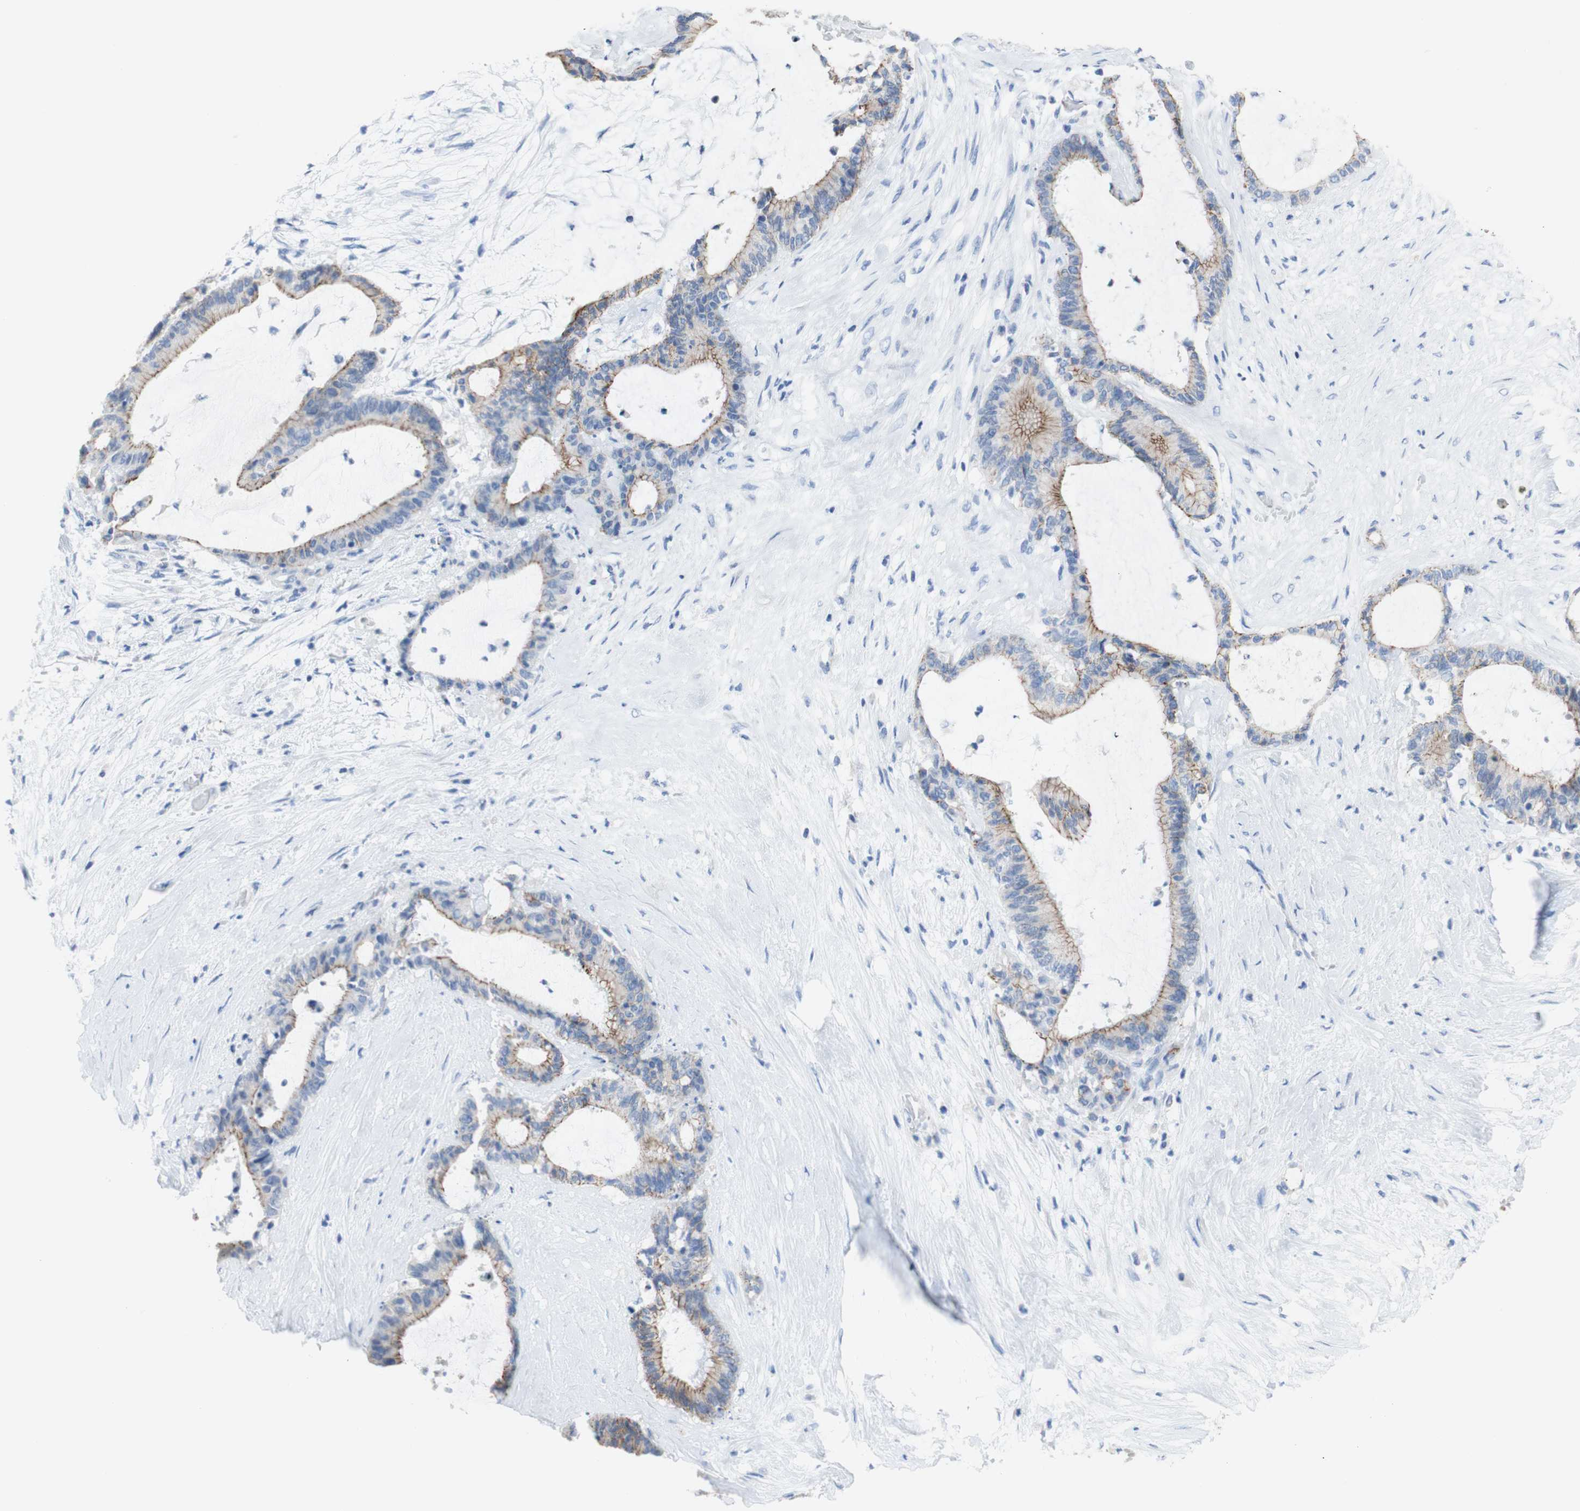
{"staining": {"intensity": "moderate", "quantity": "25%-75%", "location": "cytoplasmic/membranous"}, "tissue": "liver cancer", "cell_type": "Tumor cells", "image_type": "cancer", "snomed": [{"axis": "morphology", "description": "Cholangiocarcinoma"}, {"axis": "topography", "description": "Liver"}], "caption": "Immunohistochemical staining of liver cancer exhibits medium levels of moderate cytoplasmic/membranous protein staining in about 25%-75% of tumor cells.", "gene": "DSC2", "patient": {"sex": "female", "age": 73}}